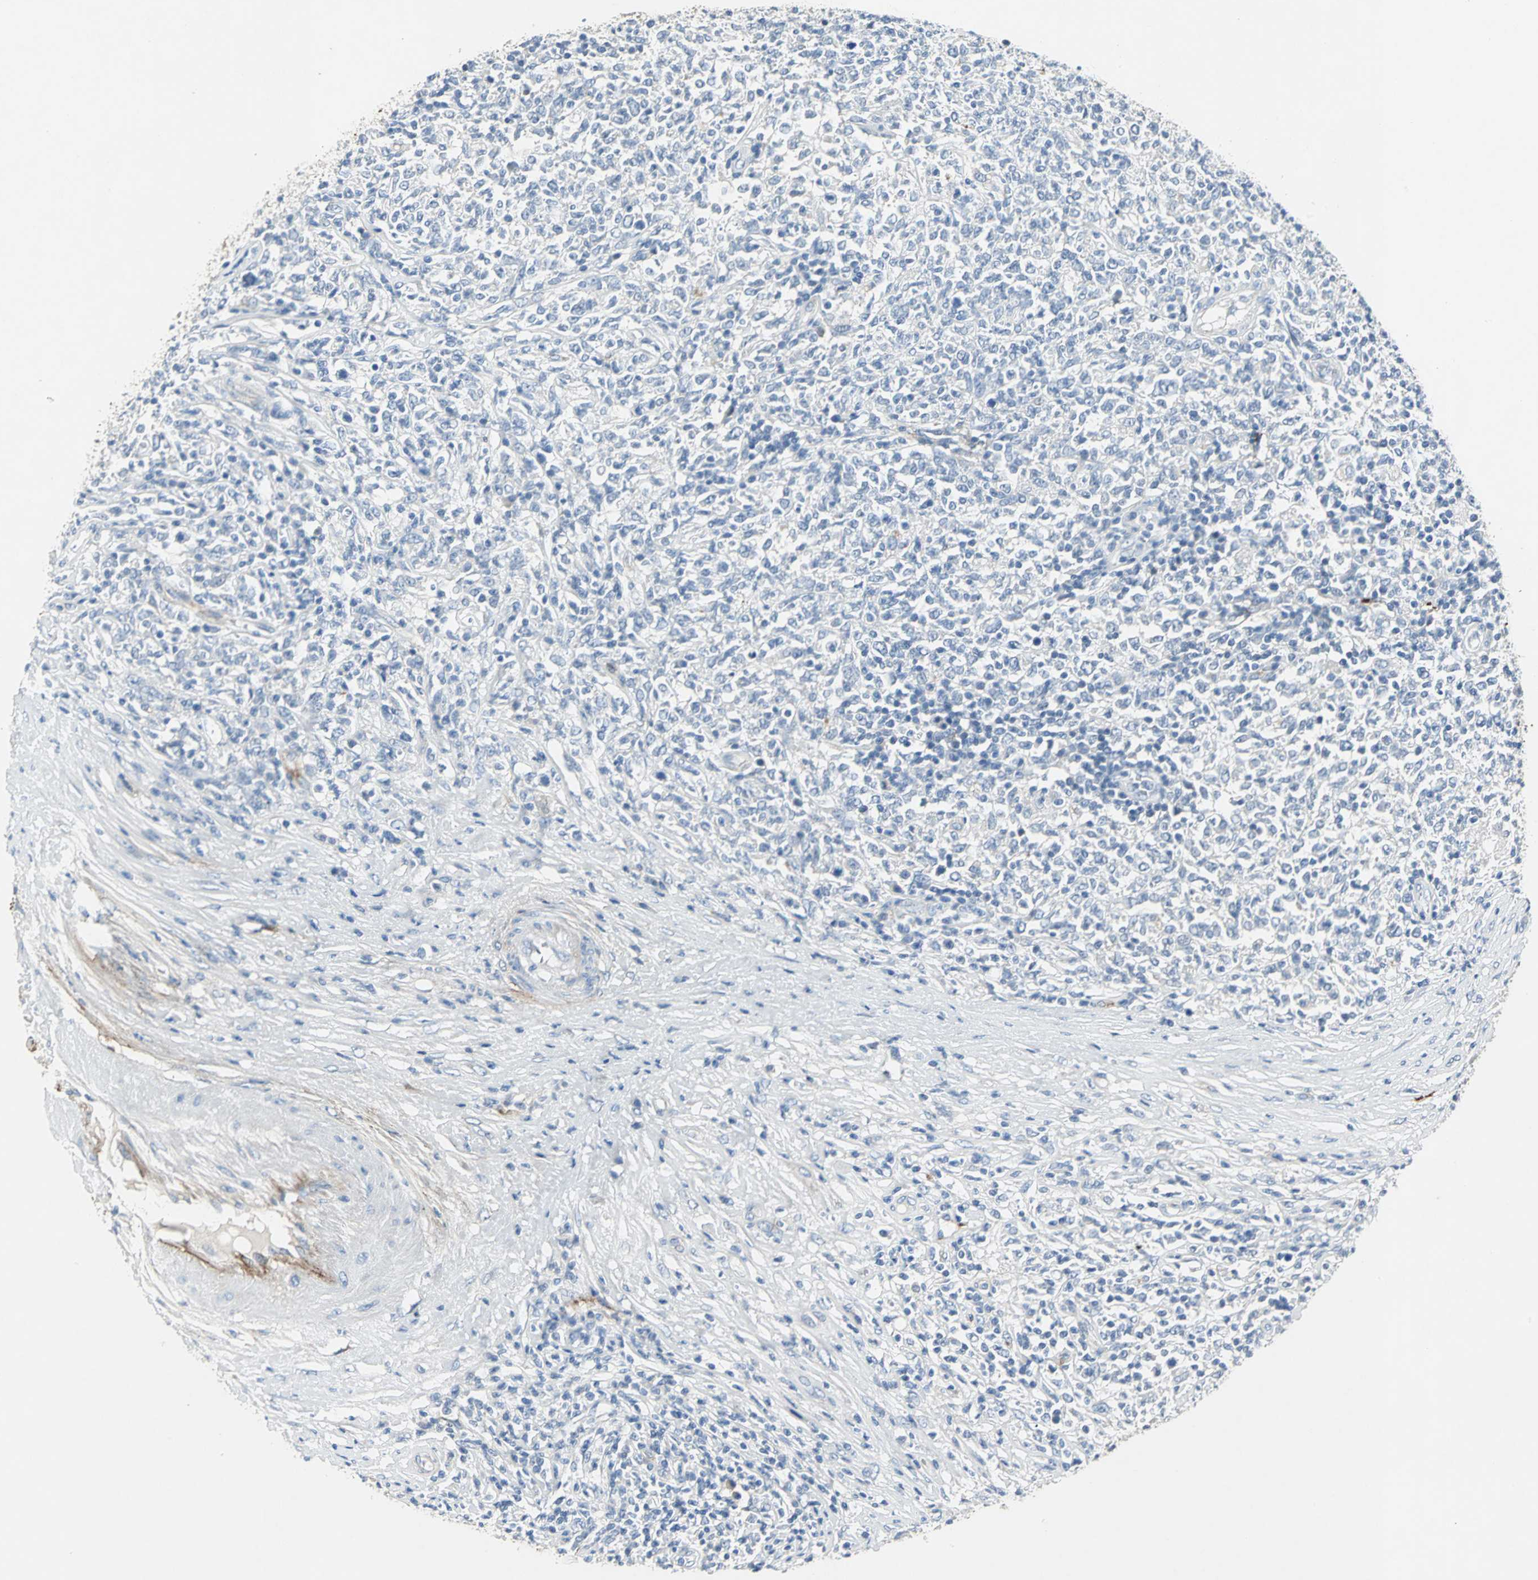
{"staining": {"intensity": "negative", "quantity": "none", "location": "none"}, "tissue": "lymphoma", "cell_type": "Tumor cells", "image_type": "cancer", "snomed": [{"axis": "morphology", "description": "Malignant lymphoma, non-Hodgkin's type, High grade"}, {"axis": "topography", "description": "Lymph node"}], "caption": "DAB immunohistochemical staining of lymphoma displays no significant positivity in tumor cells. Nuclei are stained in blue.", "gene": "EFNB3", "patient": {"sex": "female", "age": 84}}